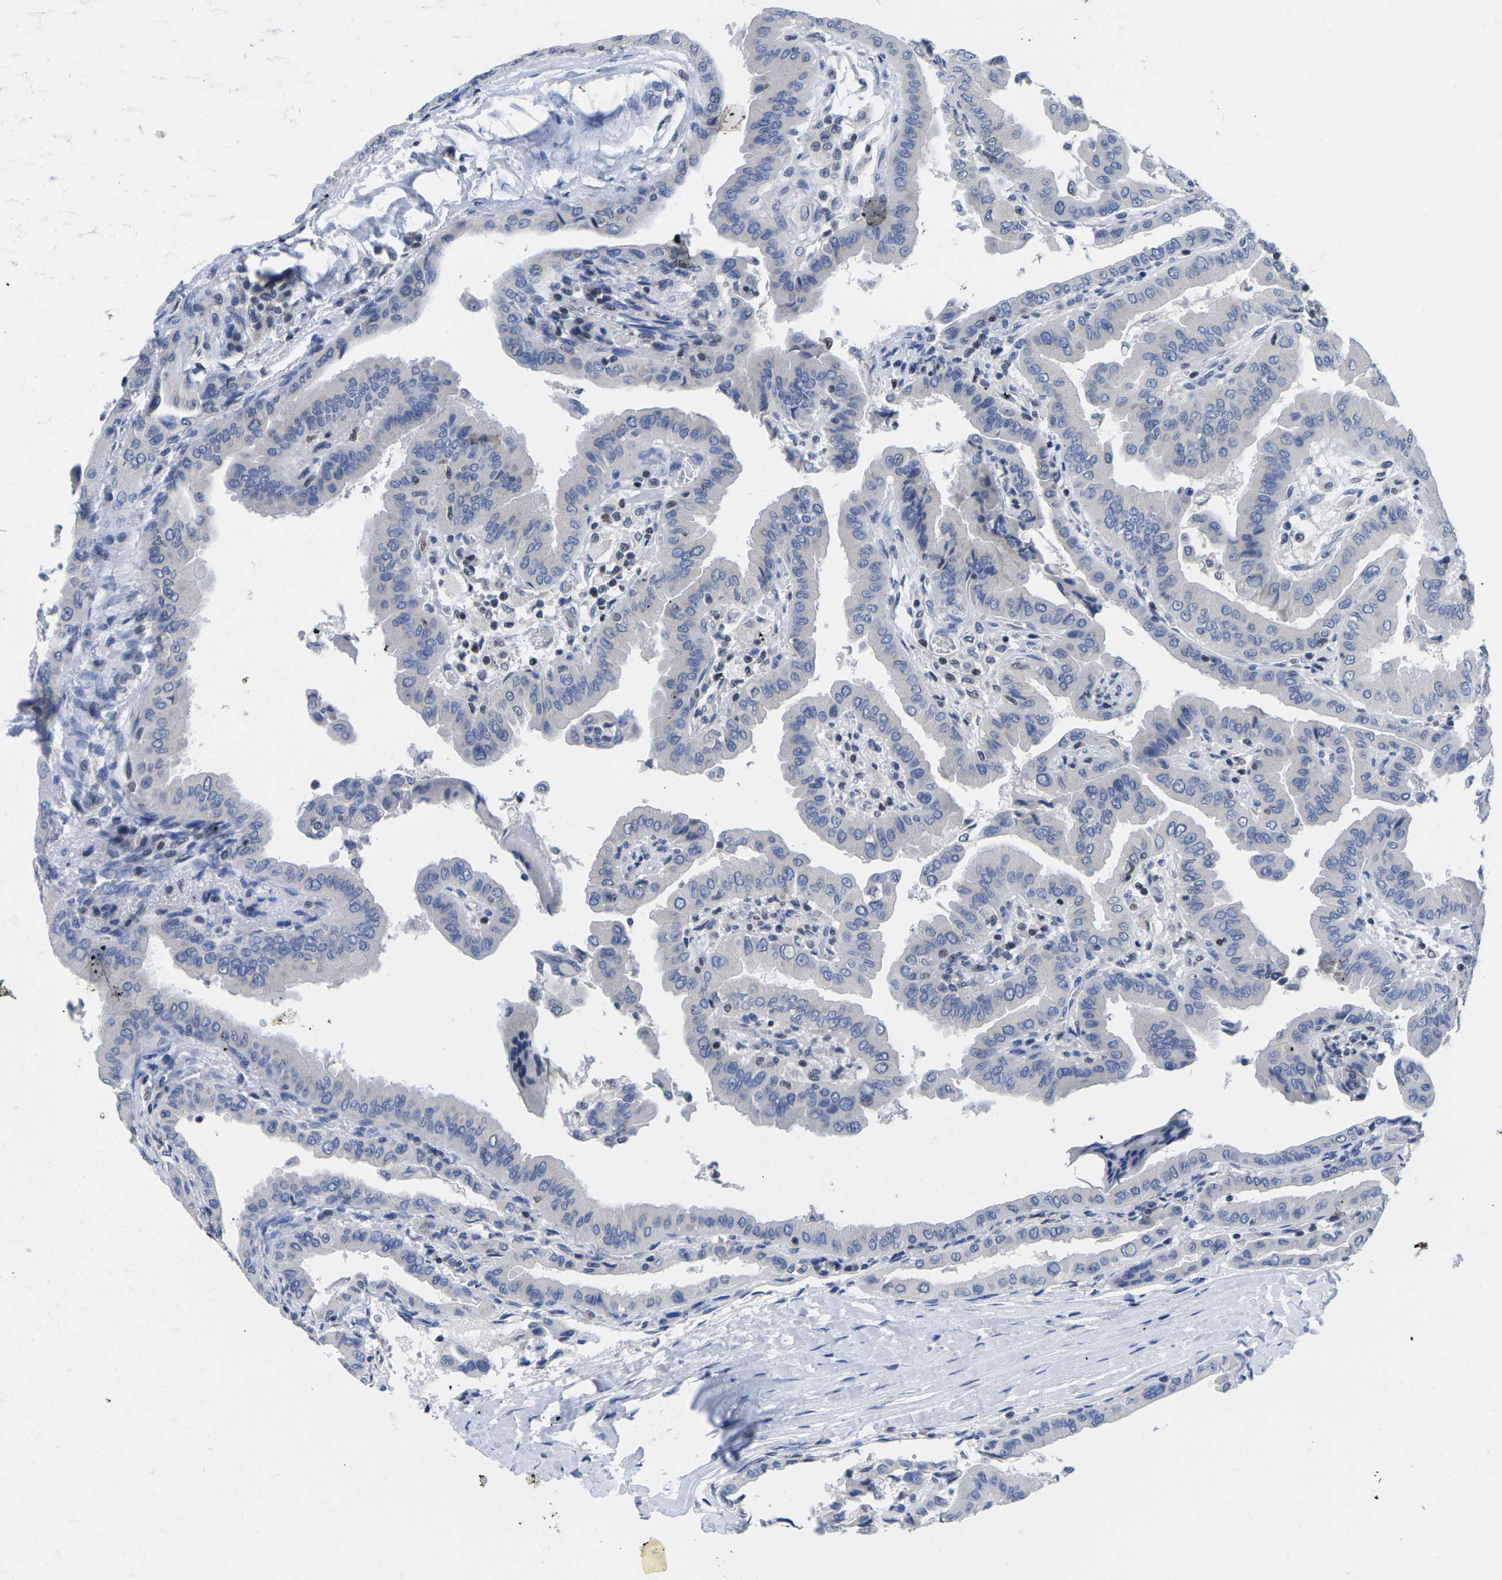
{"staining": {"intensity": "negative", "quantity": "none", "location": "none"}, "tissue": "thyroid cancer", "cell_type": "Tumor cells", "image_type": "cancer", "snomed": [{"axis": "morphology", "description": "Papillary adenocarcinoma, NOS"}, {"axis": "topography", "description": "Thyroid gland"}], "caption": "Immunohistochemistry micrograph of neoplastic tissue: human thyroid cancer (papillary adenocarcinoma) stained with DAB (3,3'-diaminobenzidine) reveals no significant protein expression in tumor cells. (Brightfield microscopy of DAB IHC at high magnification).", "gene": "IKZF1", "patient": {"sex": "male", "age": 33}}